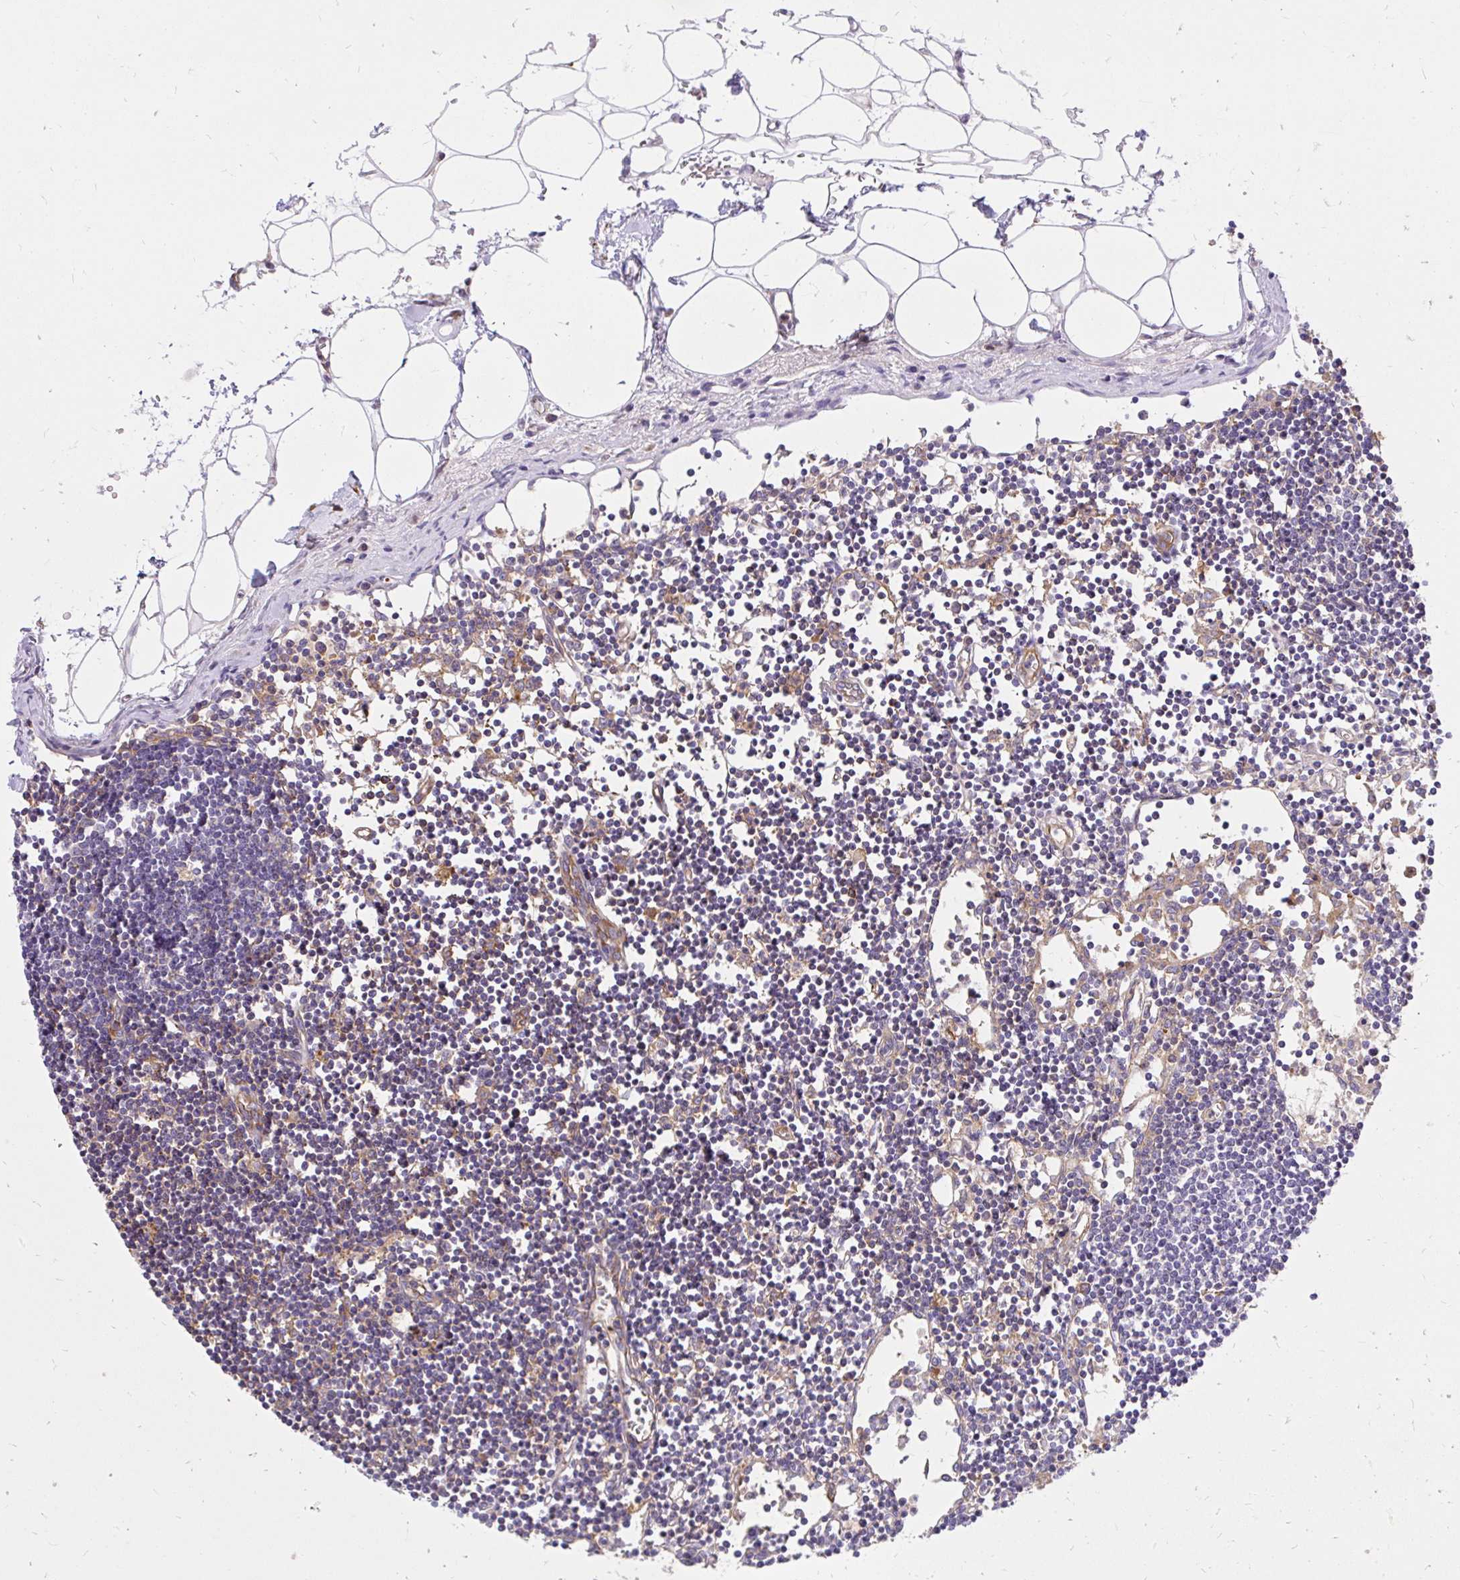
{"staining": {"intensity": "weak", "quantity": "<25%", "location": "cytoplasmic/membranous"}, "tissue": "lymph node", "cell_type": "Germinal center cells", "image_type": "normal", "snomed": [{"axis": "morphology", "description": "Normal tissue, NOS"}, {"axis": "topography", "description": "Lymph node"}], "caption": "Immunohistochemistry photomicrograph of unremarkable lymph node: lymph node stained with DAB reveals no significant protein staining in germinal center cells.", "gene": "ABCB10", "patient": {"sex": "female", "age": 65}}